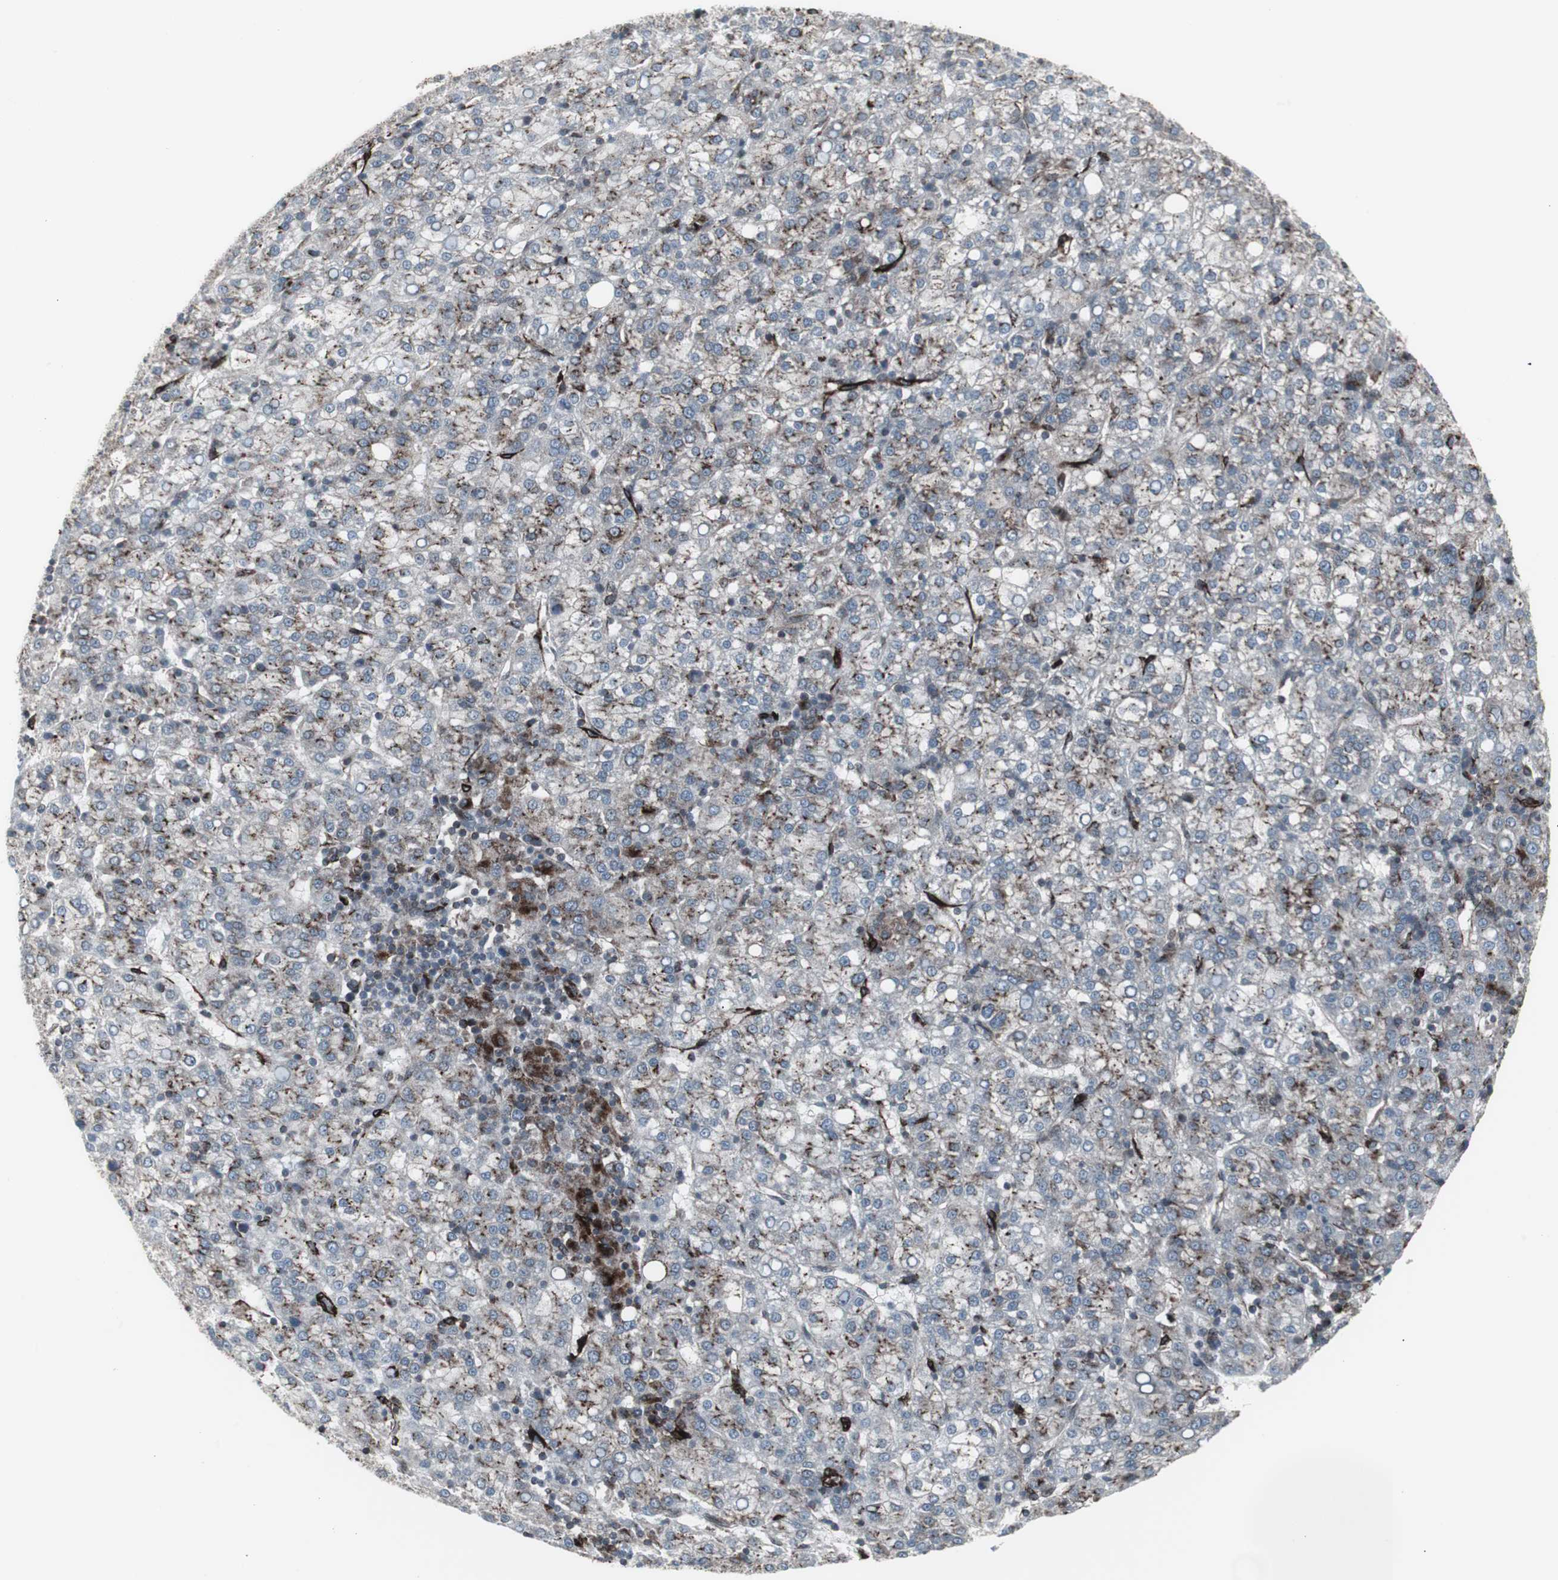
{"staining": {"intensity": "moderate", "quantity": "<25%", "location": "cytoplasmic/membranous"}, "tissue": "liver cancer", "cell_type": "Tumor cells", "image_type": "cancer", "snomed": [{"axis": "morphology", "description": "Carcinoma, Hepatocellular, NOS"}, {"axis": "topography", "description": "Liver"}], "caption": "A photomicrograph showing moderate cytoplasmic/membranous staining in approximately <25% of tumor cells in hepatocellular carcinoma (liver), as visualized by brown immunohistochemical staining.", "gene": "PDGFA", "patient": {"sex": "female", "age": 58}}